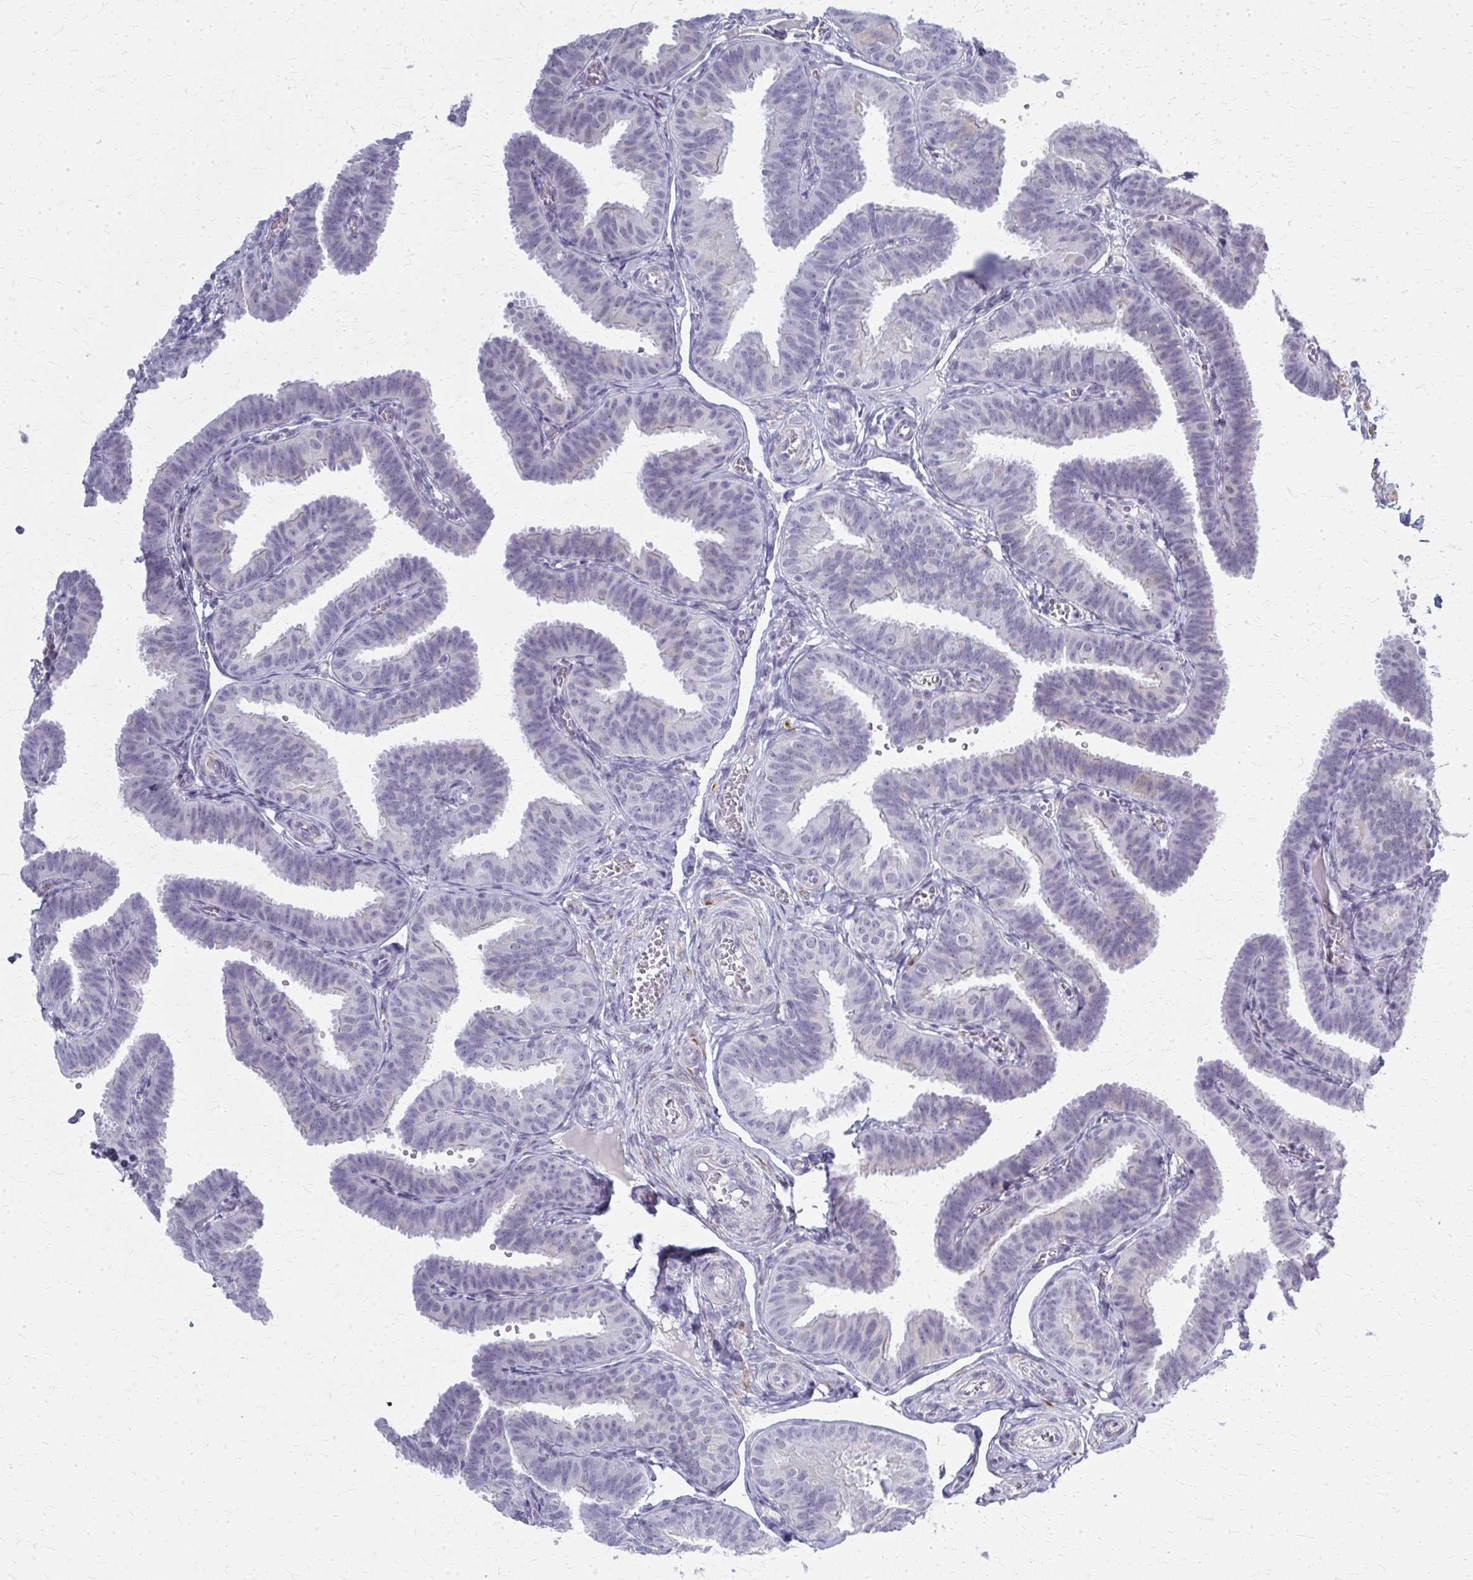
{"staining": {"intensity": "negative", "quantity": "none", "location": "none"}, "tissue": "fallopian tube", "cell_type": "Glandular cells", "image_type": "normal", "snomed": [{"axis": "morphology", "description": "Normal tissue, NOS"}, {"axis": "topography", "description": "Fallopian tube"}], "caption": "This is an immunohistochemistry (IHC) histopathology image of unremarkable fallopian tube. There is no positivity in glandular cells.", "gene": "CASQ2", "patient": {"sex": "female", "age": 25}}